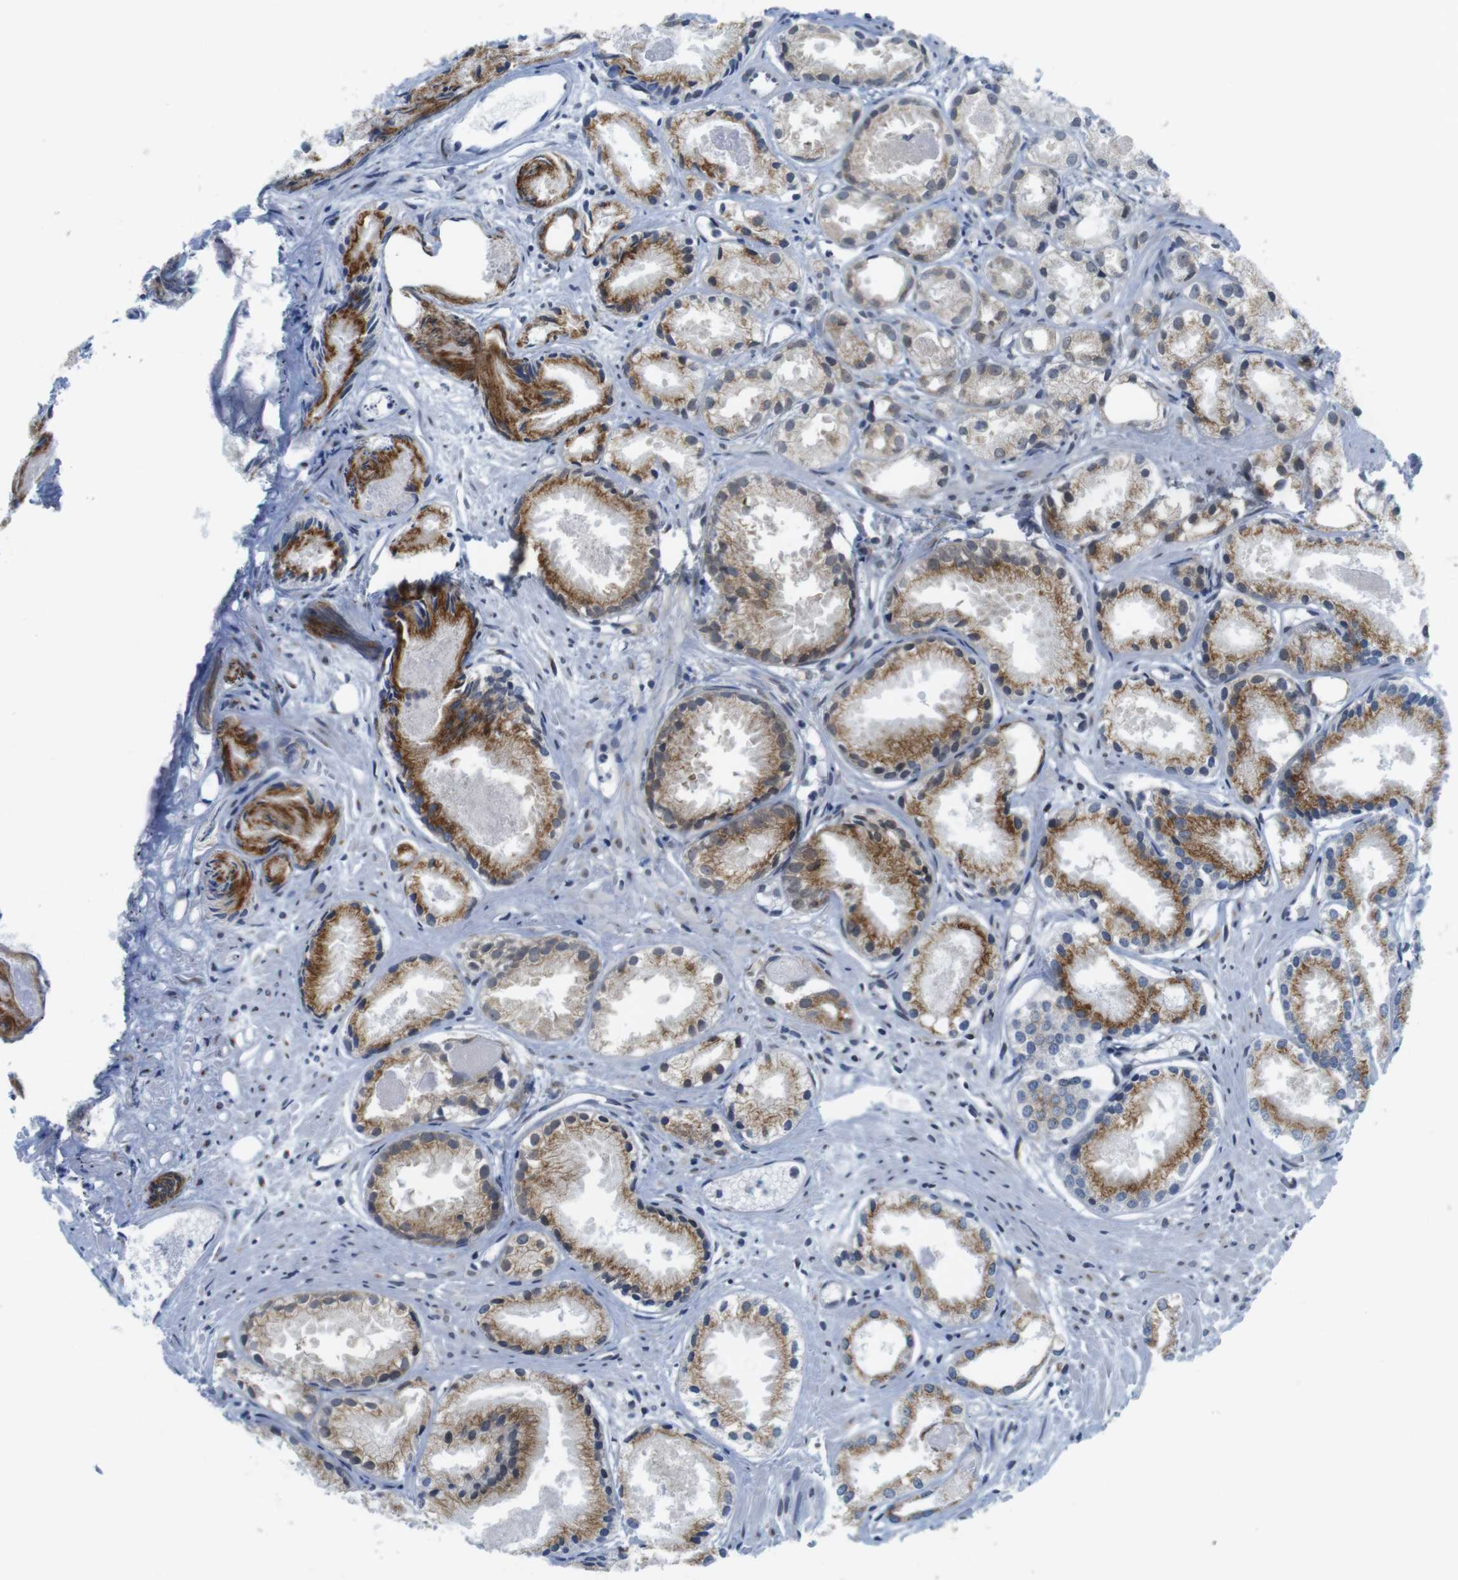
{"staining": {"intensity": "moderate", "quantity": "25%-75%", "location": "cytoplasmic/membranous"}, "tissue": "prostate cancer", "cell_type": "Tumor cells", "image_type": "cancer", "snomed": [{"axis": "morphology", "description": "Adenocarcinoma, Low grade"}, {"axis": "topography", "description": "Prostate"}], "caption": "Immunohistochemical staining of human prostate adenocarcinoma (low-grade) demonstrates medium levels of moderate cytoplasmic/membranous staining in about 25%-75% of tumor cells. (DAB (3,3'-diaminobenzidine) = brown stain, brightfield microscopy at high magnification).", "gene": "ERGIC3", "patient": {"sex": "male", "age": 72}}